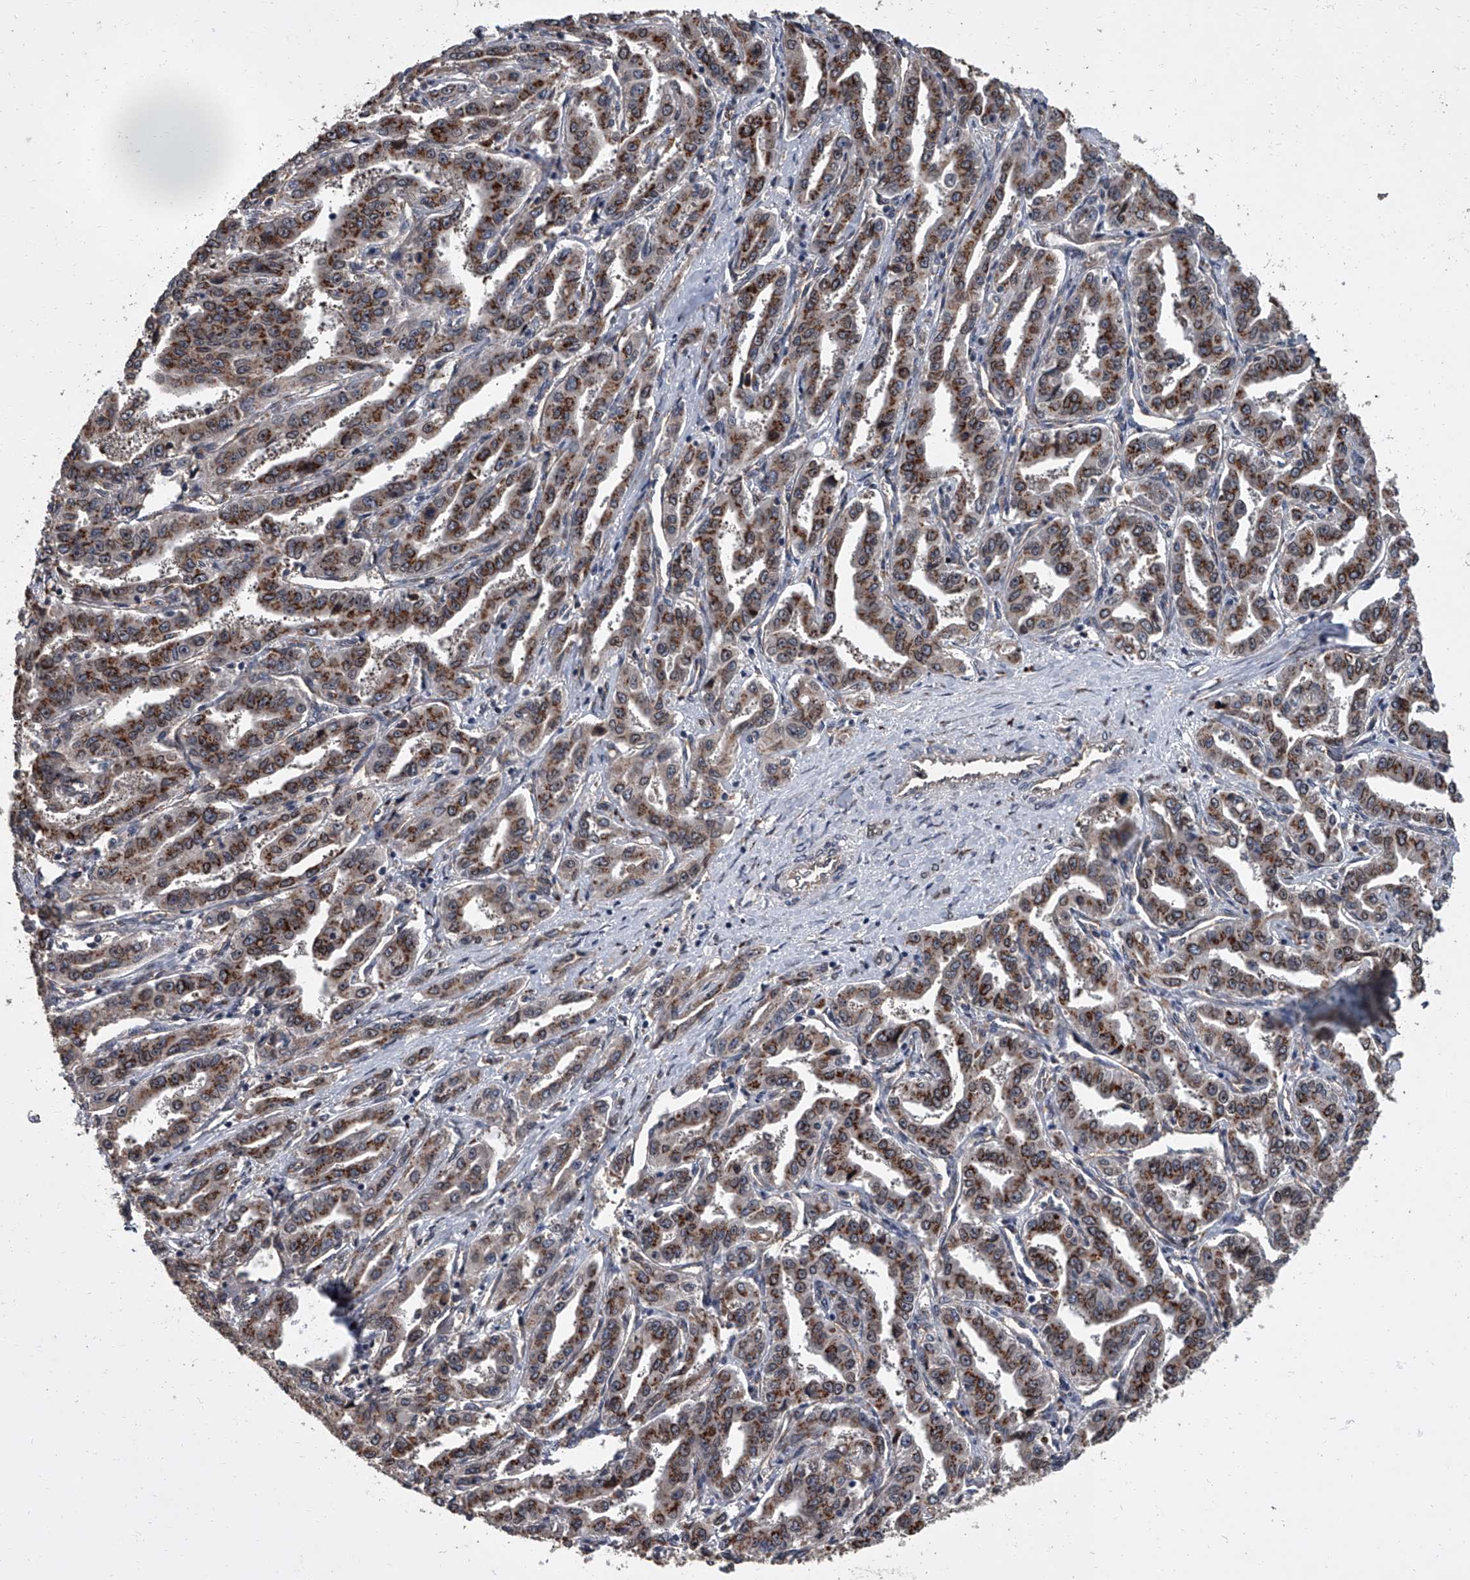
{"staining": {"intensity": "moderate", "quantity": ">75%", "location": "cytoplasmic/membranous,nuclear"}, "tissue": "liver cancer", "cell_type": "Tumor cells", "image_type": "cancer", "snomed": [{"axis": "morphology", "description": "Cholangiocarcinoma"}, {"axis": "topography", "description": "Liver"}], "caption": "Human cholangiocarcinoma (liver) stained with a protein marker exhibits moderate staining in tumor cells.", "gene": "LRRC8C", "patient": {"sex": "male", "age": 59}}